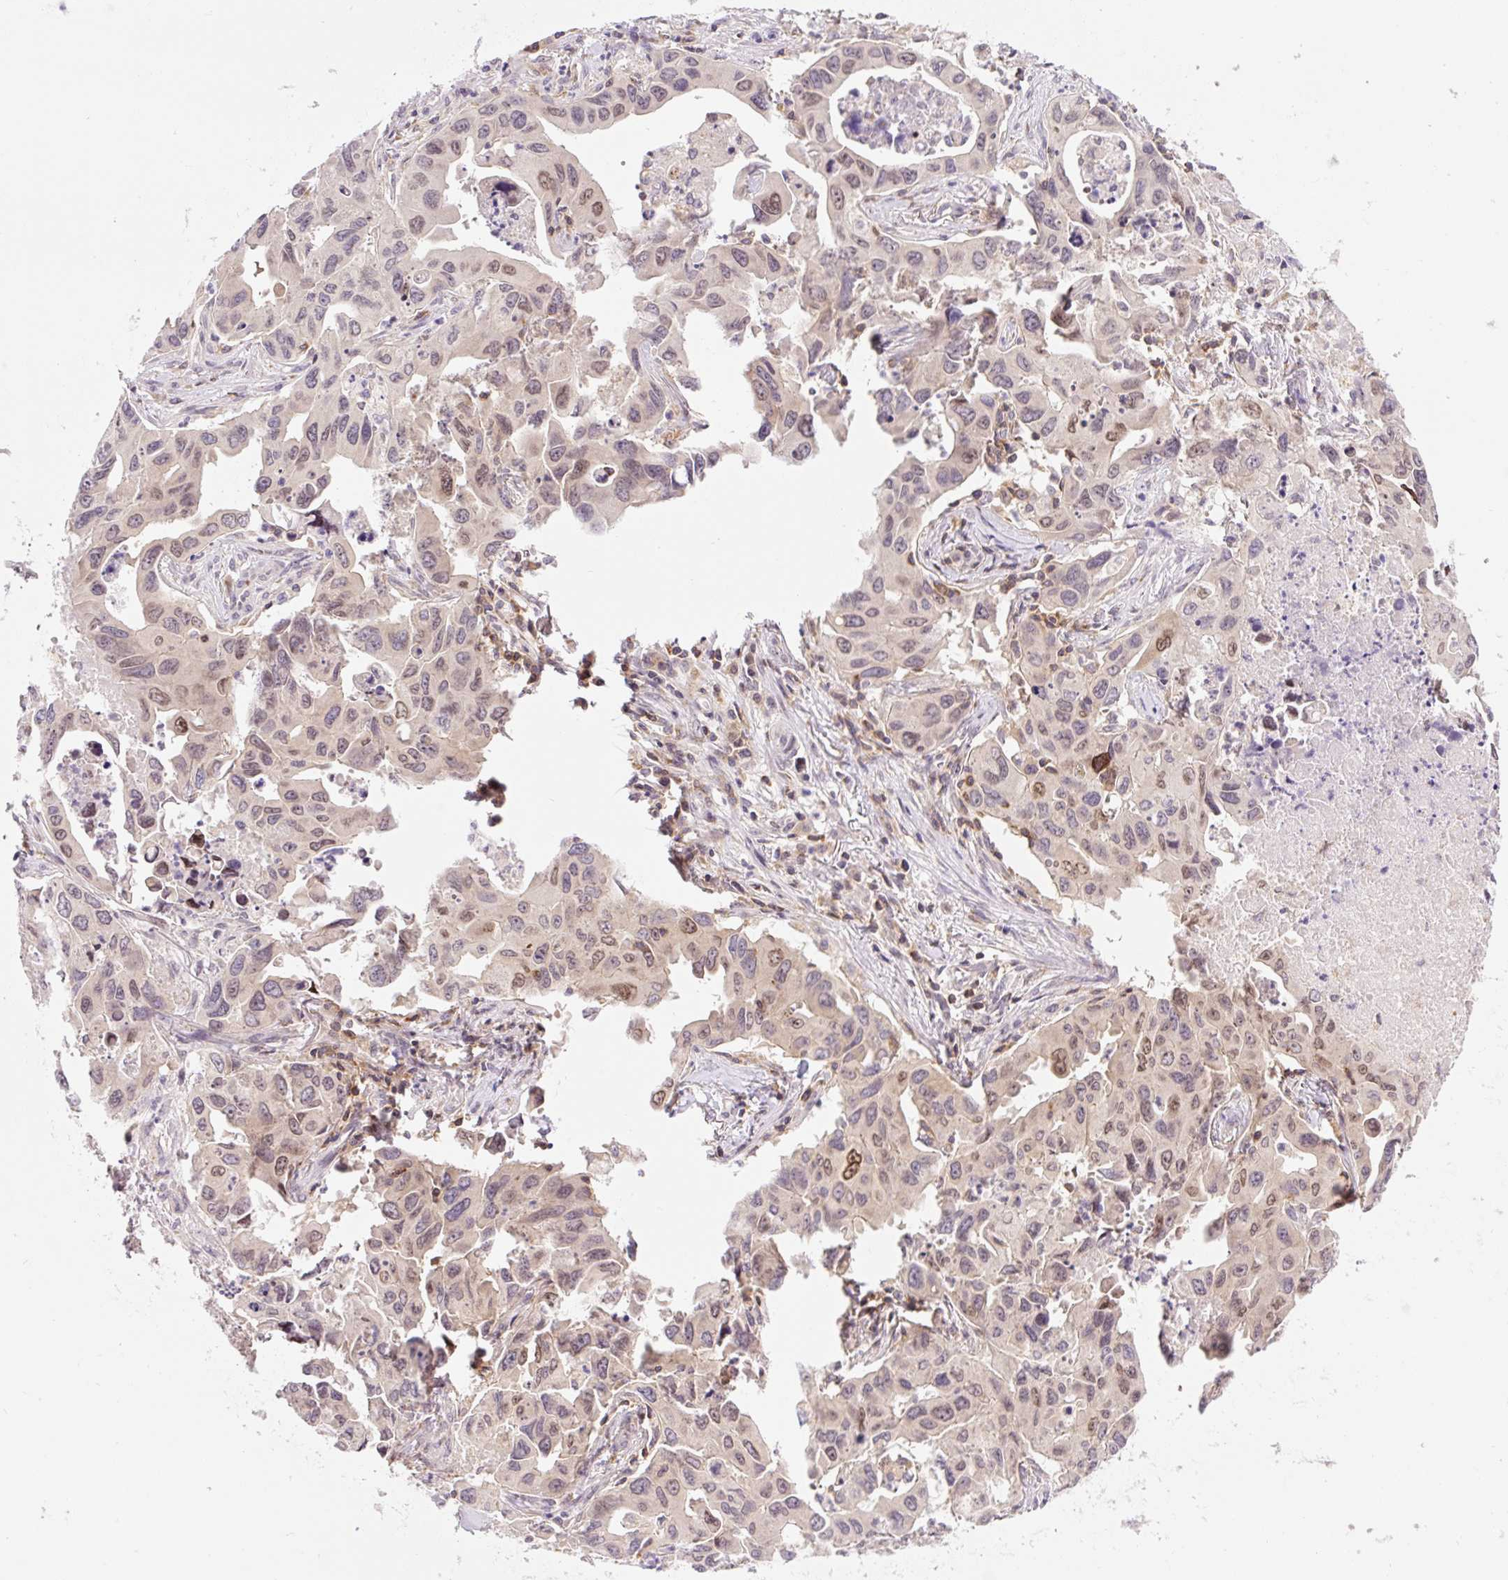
{"staining": {"intensity": "weak", "quantity": "25%-75%", "location": "cytoplasmic/membranous,nuclear"}, "tissue": "lung cancer", "cell_type": "Tumor cells", "image_type": "cancer", "snomed": [{"axis": "morphology", "description": "Adenocarcinoma, NOS"}, {"axis": "topography", "description": "Lung"}], "caption": "IHC photomicrograph of adenocarcinoma (lung) stained for a protein (brown), which displays low levels of weak cytoplasmic/membranous and nuclear expression in approximately 25%-75% of tumor cells.", "gene": "CARD11", "patient": {"sex": "male", "age": 64}}